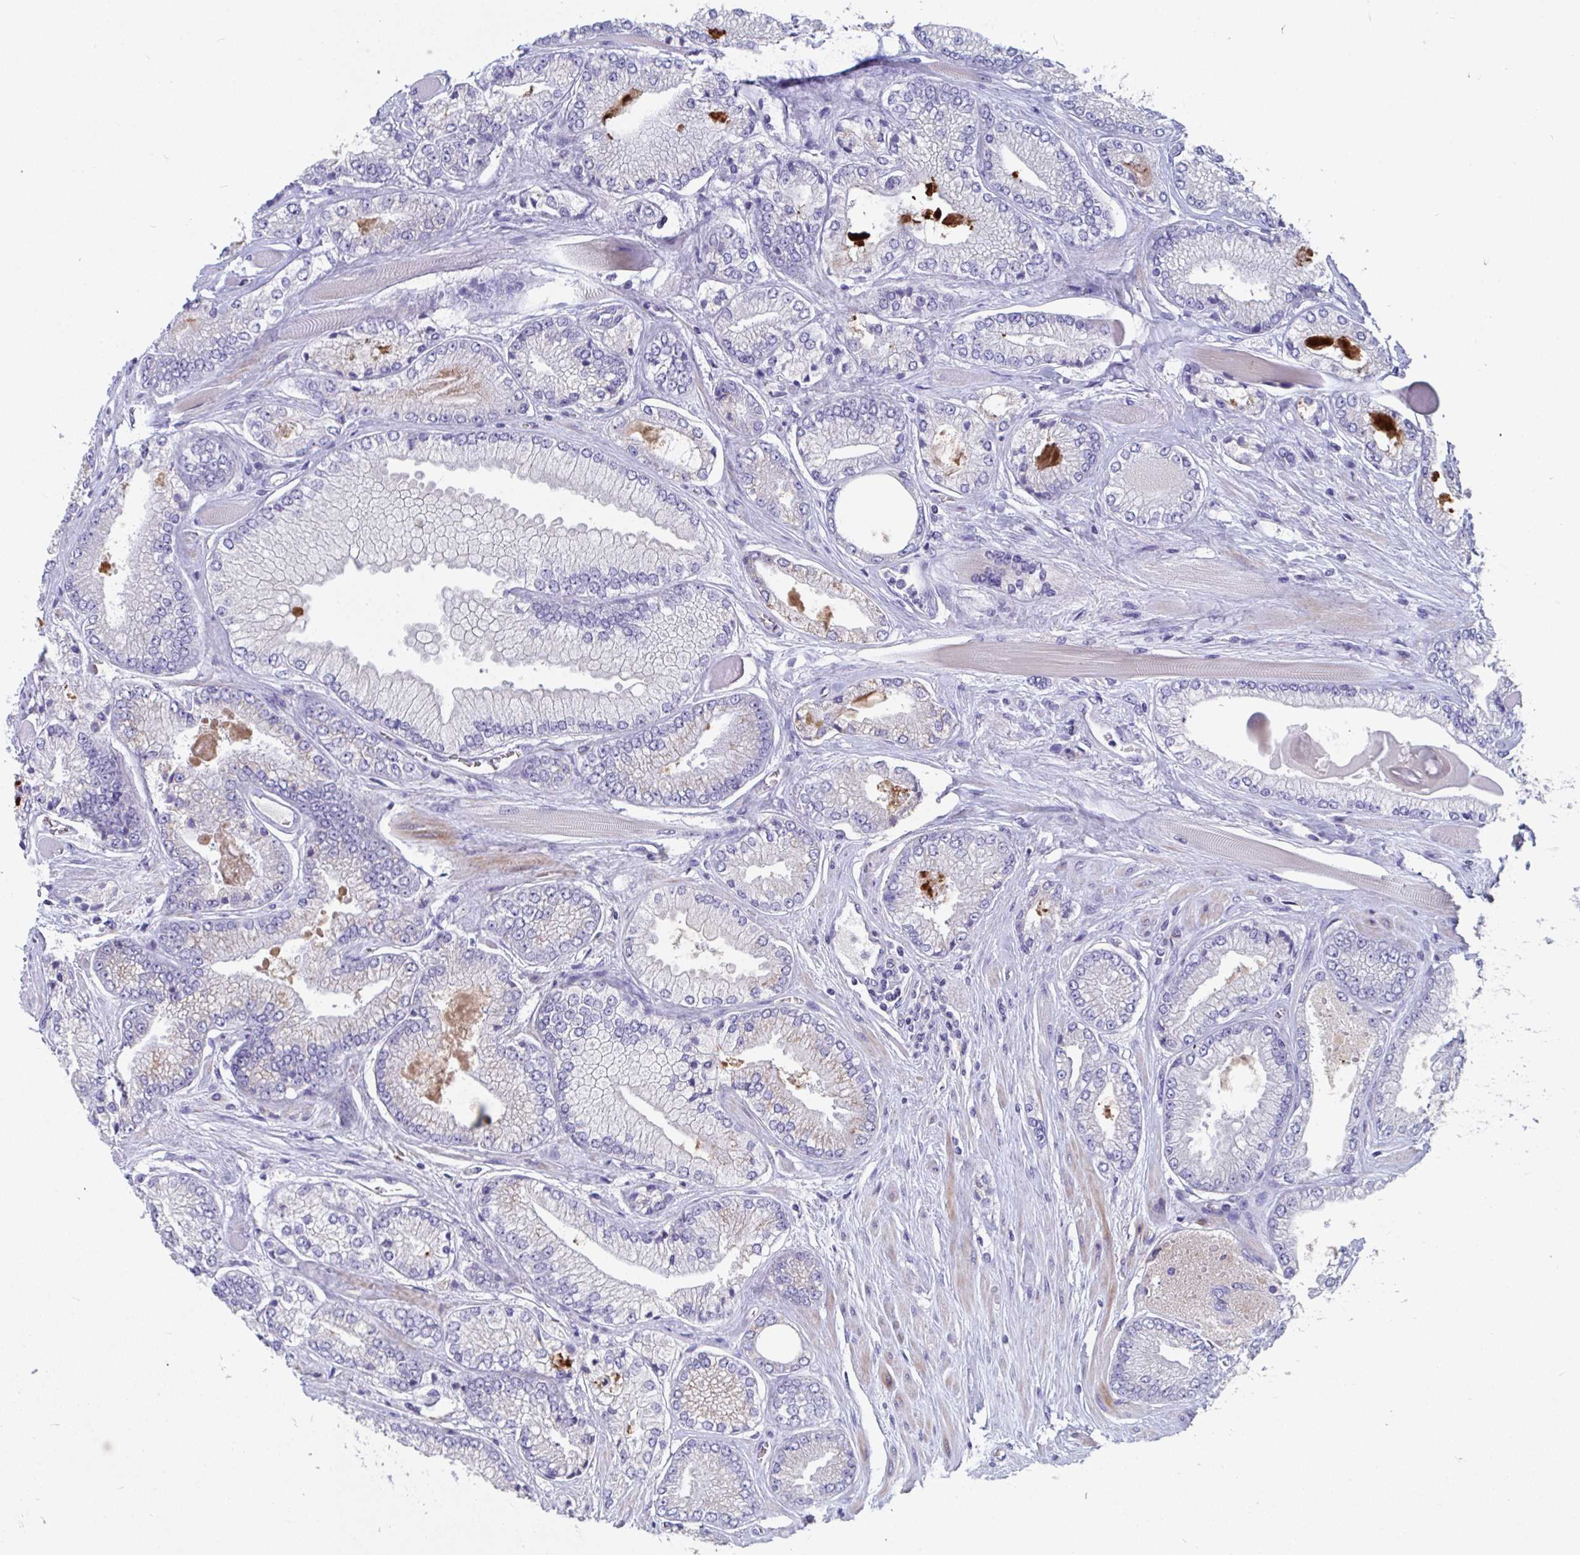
{"staining": {"intensity": "negative", "quantity": "none", "location": "none"}, "tissue": "prostate cancer", "cell_type": "Tumor cells", "image_type": "cancer", "snomed": [{"axis": "morphology", "description": "Adenocarcinoma, Low grade"}, {"axis": "topography", "description": "Prostate"}], "caption": "Tumor cells show no significant staining in prostate cancer (adenocarcinoma (low-grade)). Nuclei are stained in blue.", "gene": "ZNF561", "patient": {"sex": "male", "age": 67}}